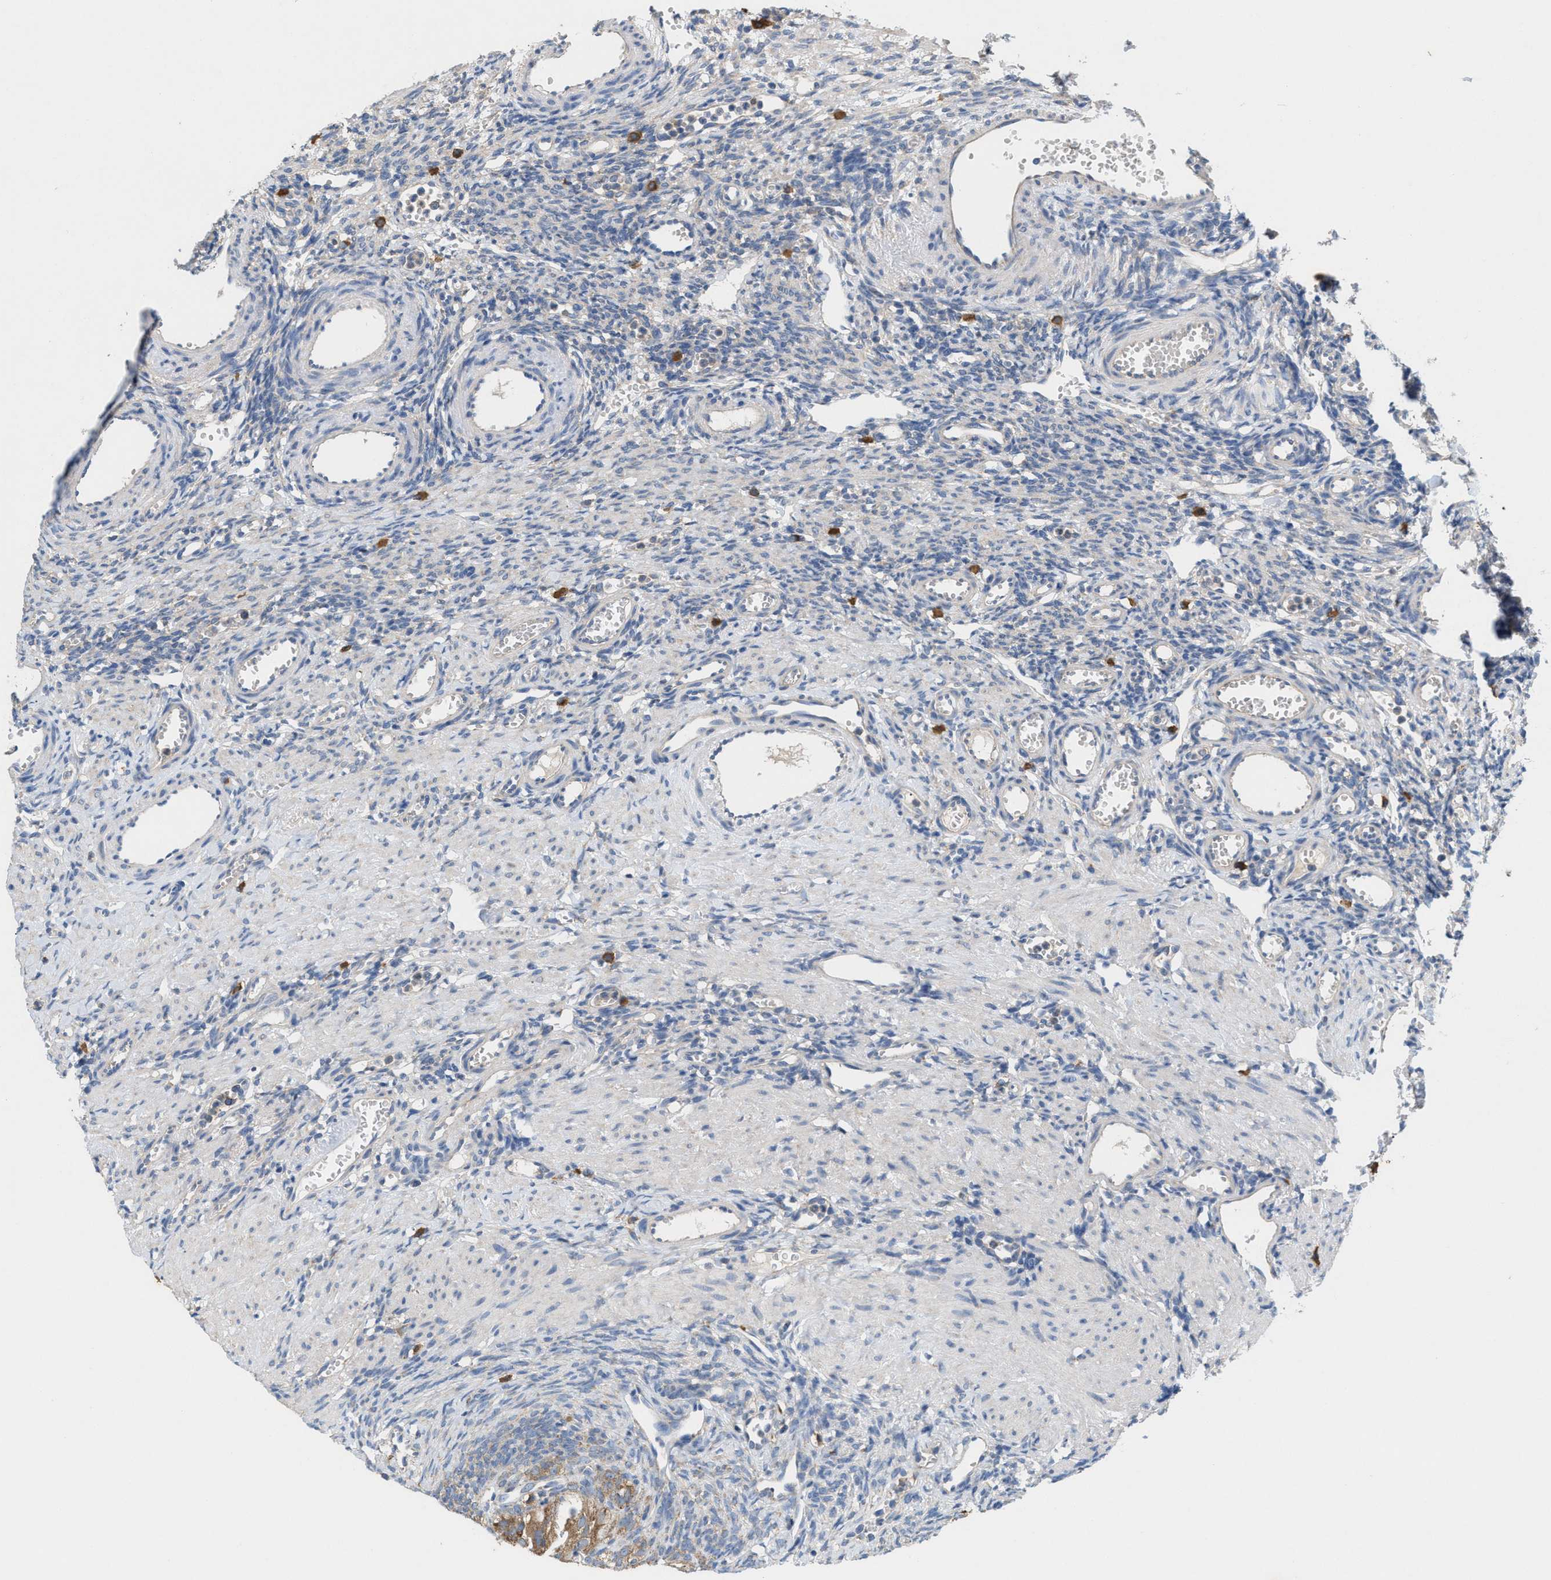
{"staining": {"intensity": "moderate", "quantity": ">75%", "location": "cytoplasmic/membranous"}, "tissue": "ovary", "cell_type": "Follicle cells", "image_type": "normal", "snomed": [{"axis": "morphology", "description": "Normal tissue, NOS"}, {"axis": "topography", "description": "Ovary"}], "caption": "A high-resolution image shows immunohistochemistry (IHC) staining of unremarkable ovary, which exhibits moderate cytoplasmic/membranous expression in approximately >75% of follicle cells. (DAB (3,3'-diaminobenzidine) IHC, brown staining for protein, blue staining for nuclei).", "gene": "DYNC2I1", "patient": {"sex": "female", "age": 33}}